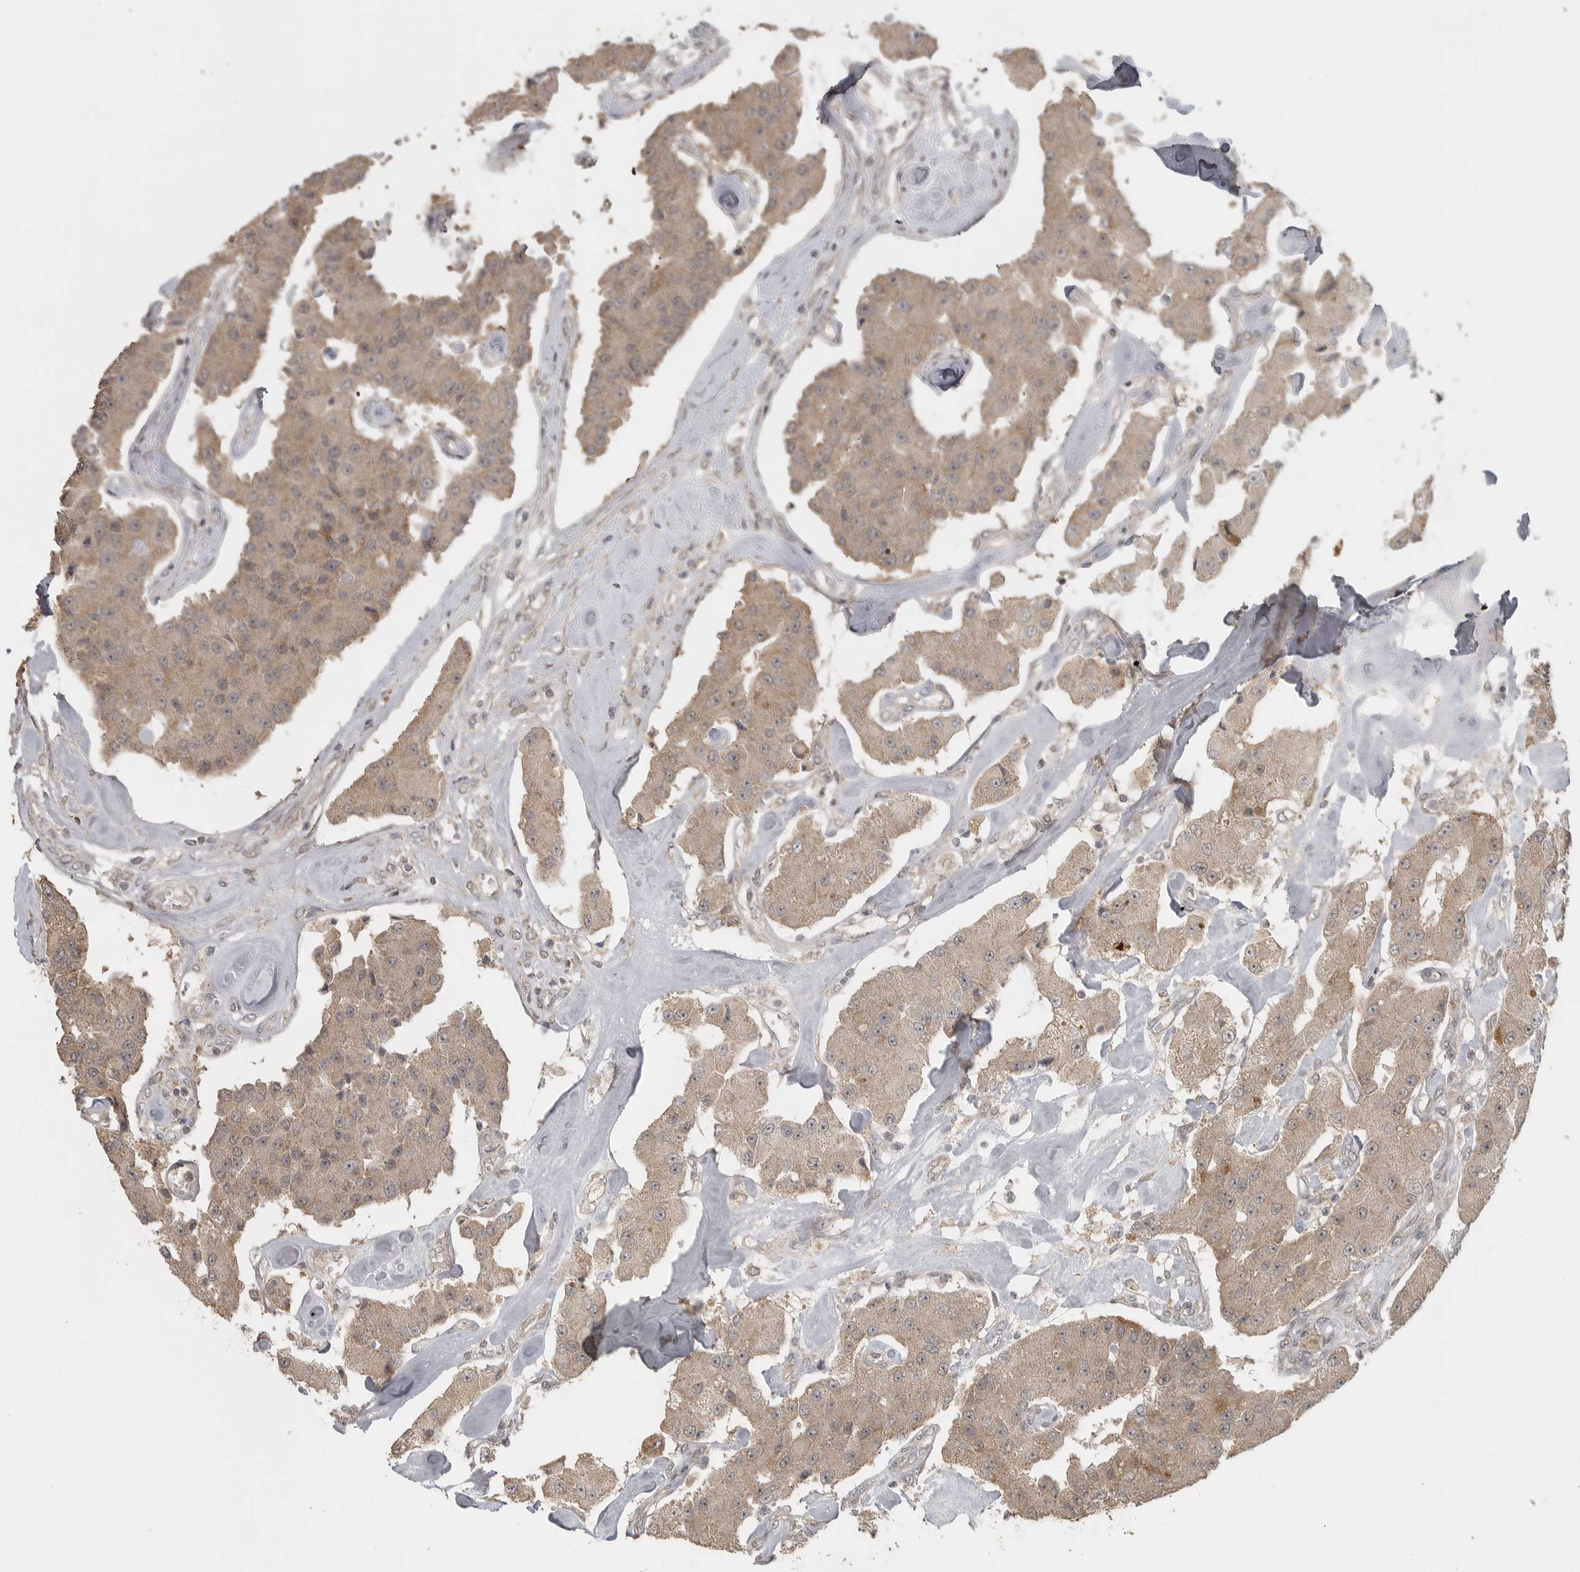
{"staining": {"intensity": "weak", "quantity": ">75%", "location": "cytoplasmic/membranous"}, "tissue": "carcinoid", "cell_type": "Tumor cells", "image_type": "cancer", "snomed": [{"axis": "morphology", "description": "Carcinoid, malignant, NOS"}, {"axis": "topography", "description": "Pancreas"}], "caption": "A high-resolution histopathology image shows IHC staining of carcinoid (malignant), which exhibits weak cytoplasmic/membranous staining in about >75% of tumor cells. The staining is performed using DAB (3,3'-diaminobenzidine) brown chromogen to label protein expression. The nuclei are counter-stained blue using hematoxylin.", "gene": "LLGL1", "patient": {"sex": "male", "age": 41}}